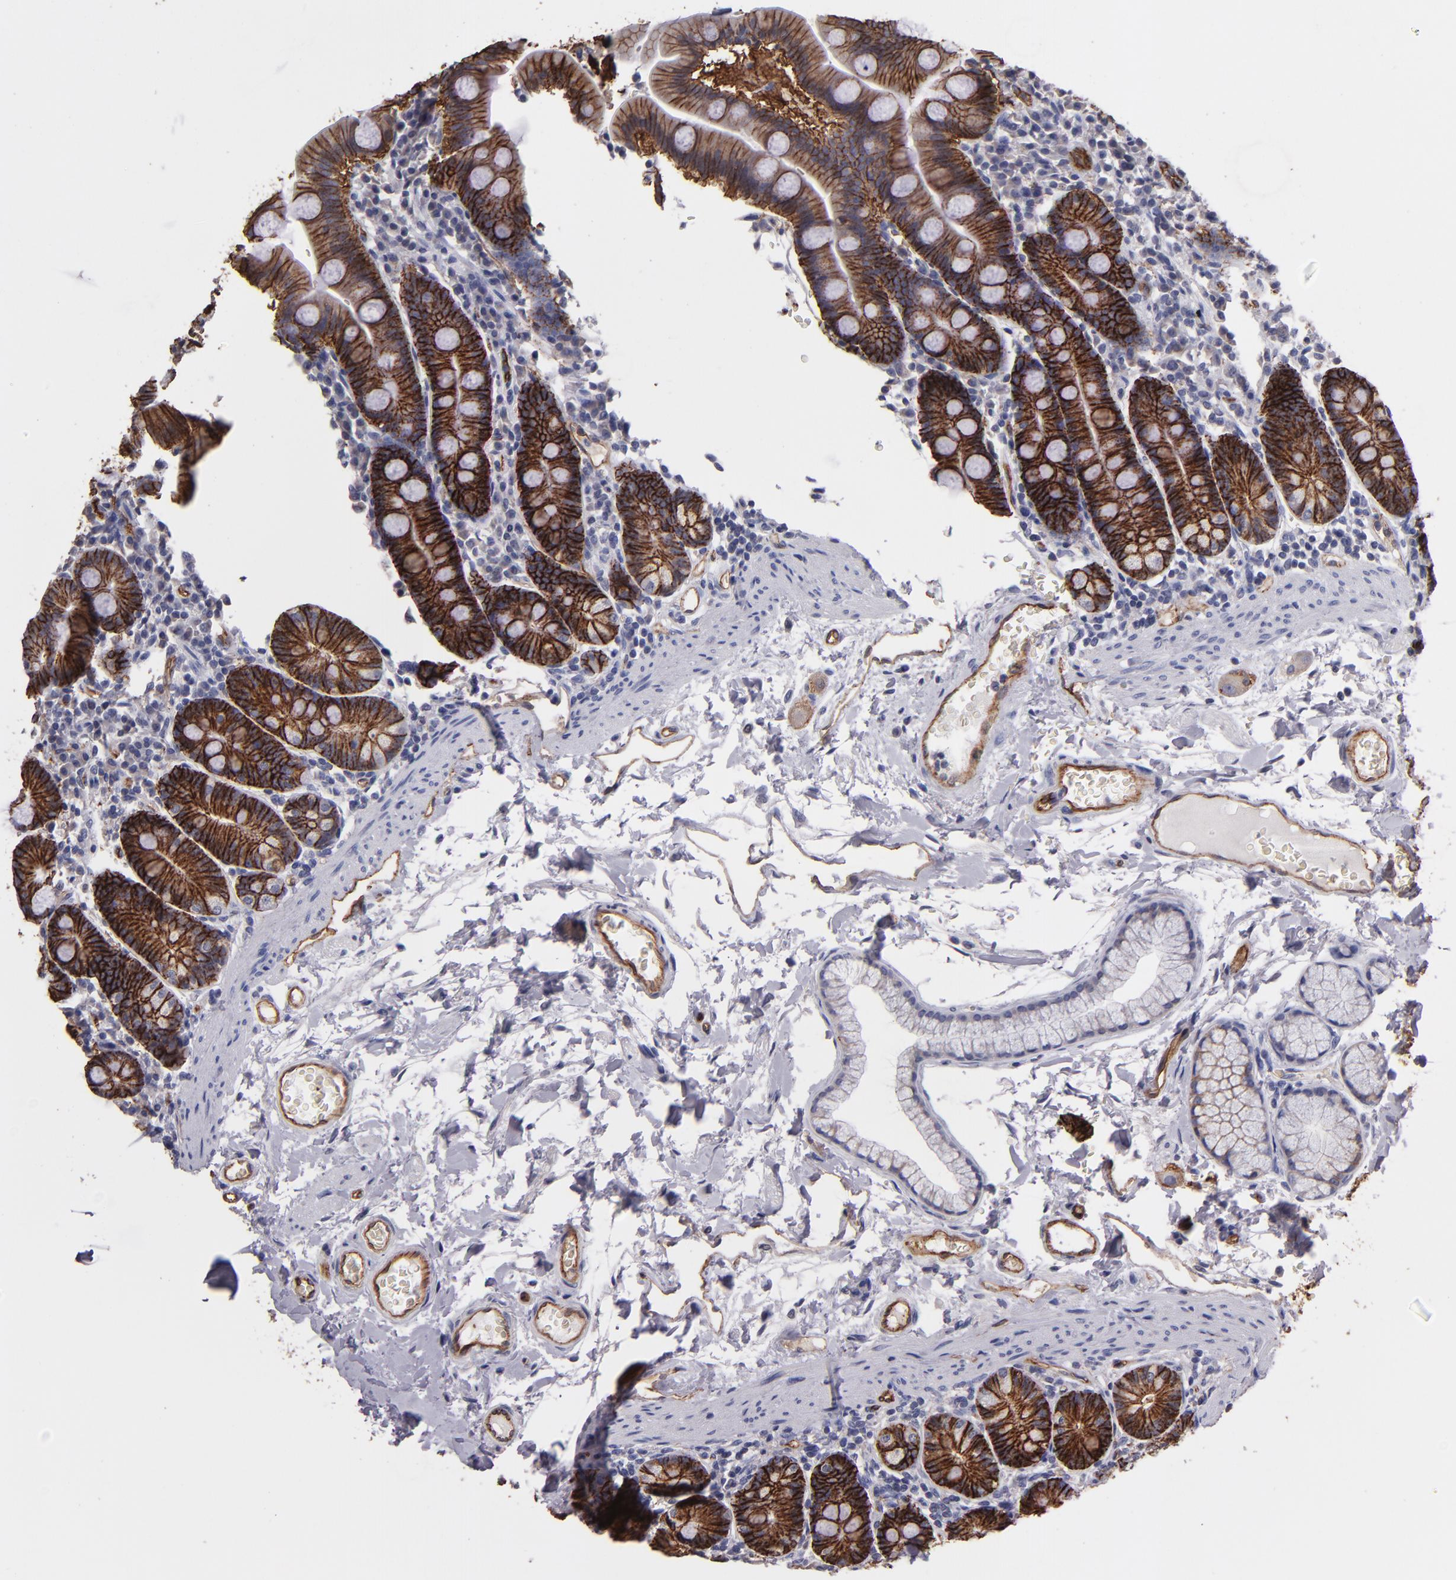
{"staining": {"intensity": "strong", "quantity": ">75%", "location": "cytoplasmic/membranous"}, "tissue": "duodenum", "cell_type": "Glandular cells", "image_type": "normal", "snomed": [{"axis": "morphology", "description": "Normal tissue, NOS"}, {"axis": "topography", "description": "Duodenum"}], "caption": "Immunohistochemical staining of unremarkable duodenum reveals >75% levels of strong cytoplasmic/membranous protein expression in approximately >75% of glandular cells.", "gene": "CLDN5", "patient": {"sex": "male", "age": 50}}